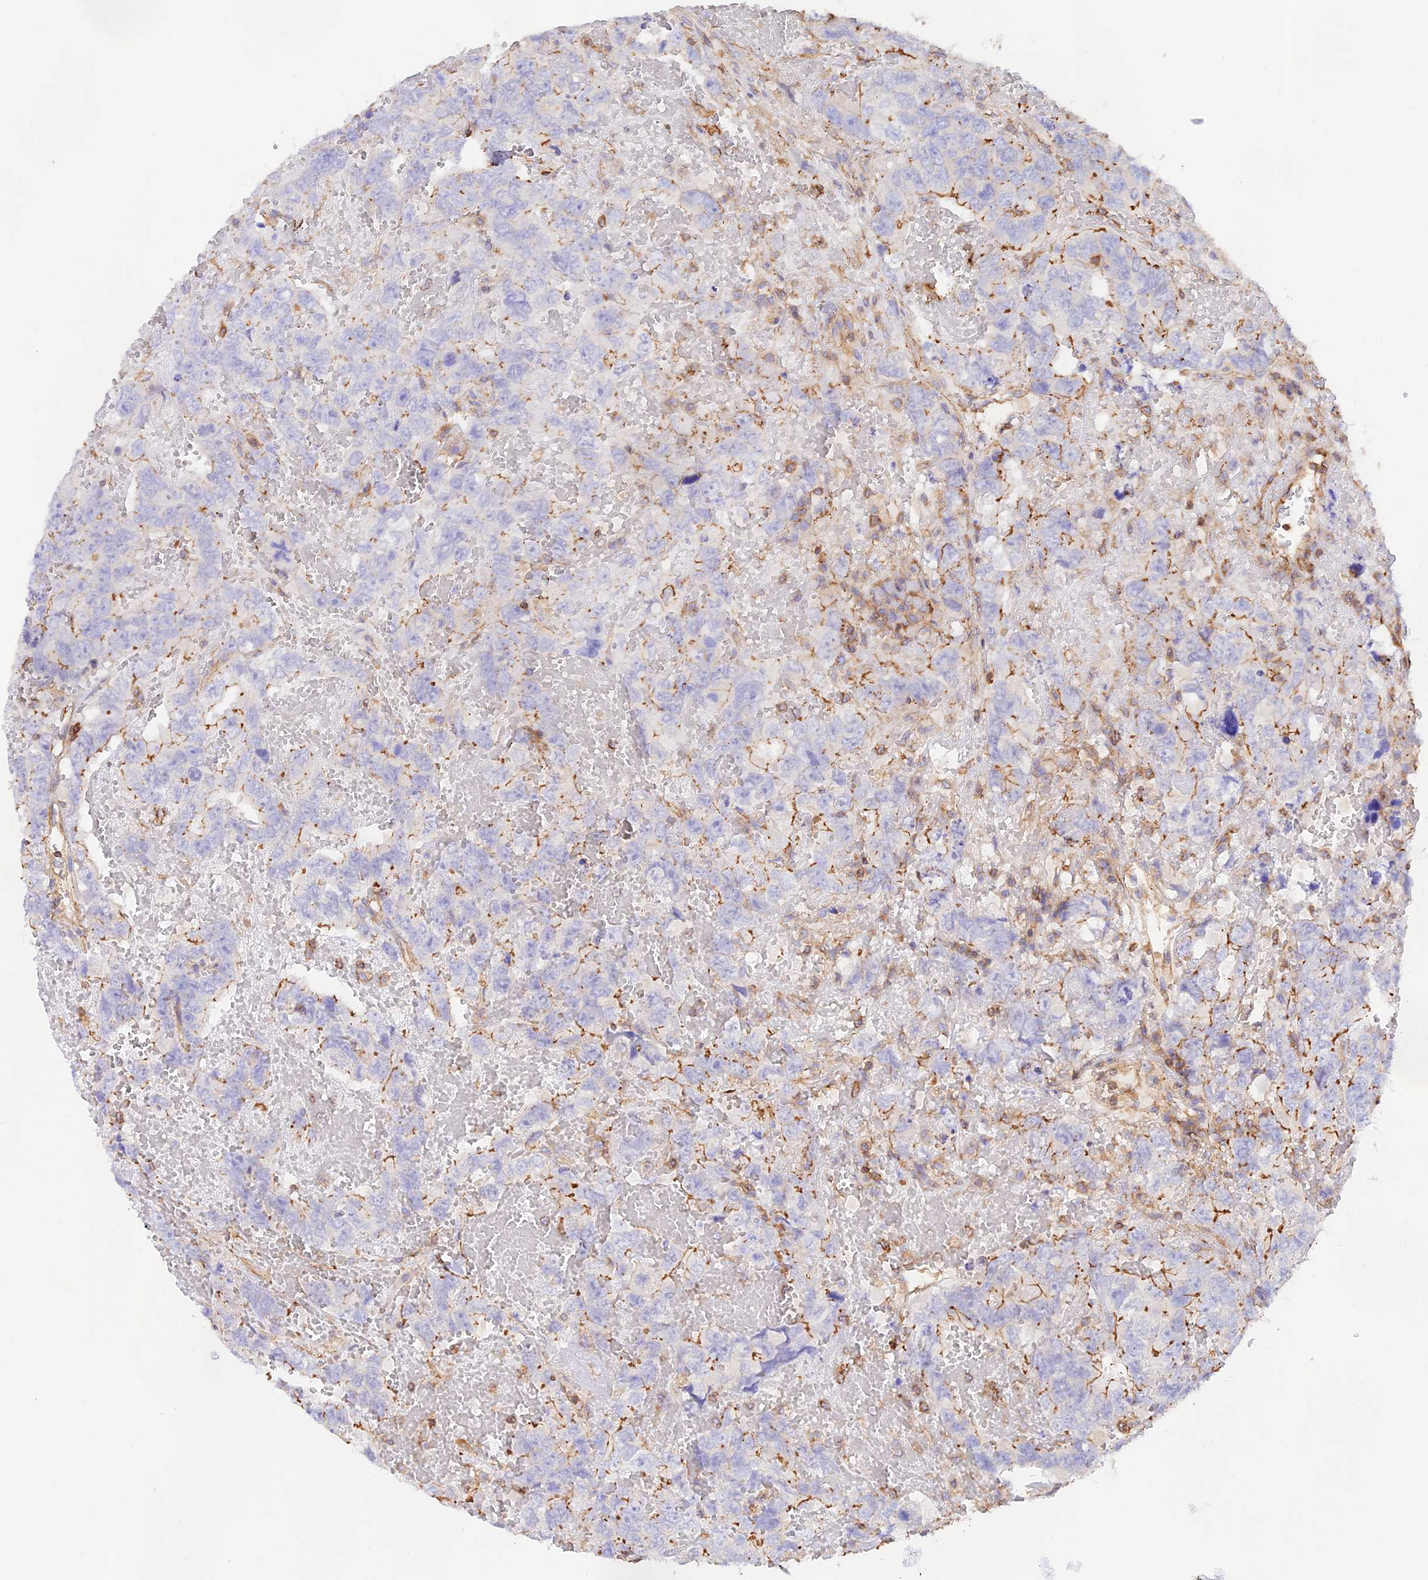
{"staining": {"intensity": "moderate", "quantity": "<25%", "location": "cytoplasmic/membranous"}, "tissue": "testis cancer", "cell_type": "Tumor cells", "image_type": "cancer", "snomed": [{"axis": "morphology", "description": "Carcinoma, Embryonal, NOS"}, {"axis": "topography", "description": "Testis"}], "caption": "Human testis embryonal carcinoma stained for a protein (brown) demonstrates moderate cytoplasmic/membranous positive staining in about <25% of tumor cells.", "gene": "DENND1C", "patient": {"sex": "male", "age": 45}}